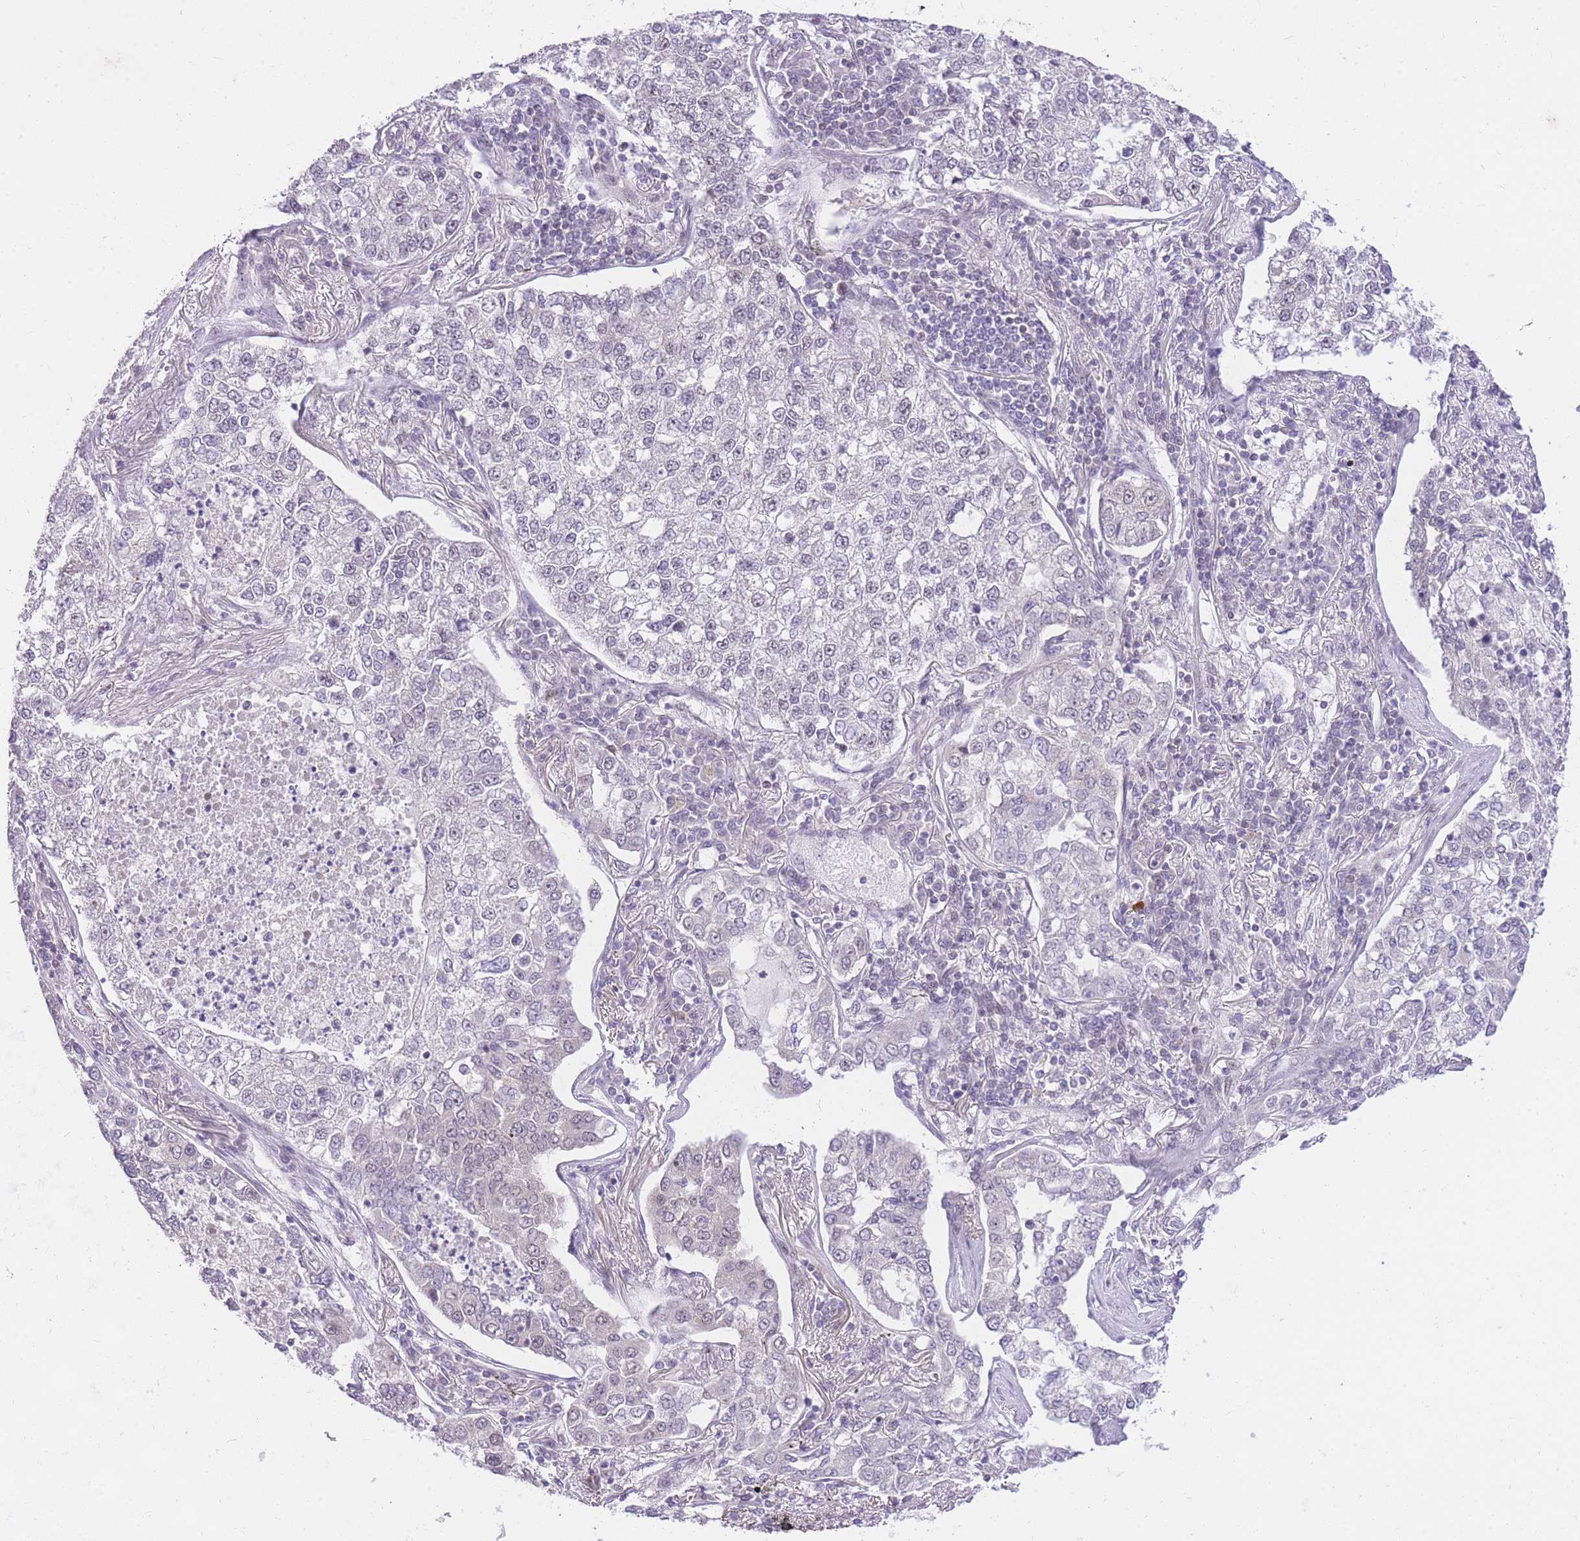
{"staining": {"intensity": "negative", "quantity": "none", "location": "none"}, "tissue": "lung cancer", "cell_type": "Tumor cells", "image_type": "cancer", "snomed": [{"axis": "morphology", "description": "Adenocarcinoma, NOS"}, {"axis": "topography", "description": "Lung"}], "caption": "Immunohistochemistry micrograph of human adenocarcinoma (lung) stained for a protein (brown), which displays no staining in tumor cells. (DAB immunohistochemistry, high magnification).", "gene": "STK39", "patient": {"sex": "male", "age": 49}}